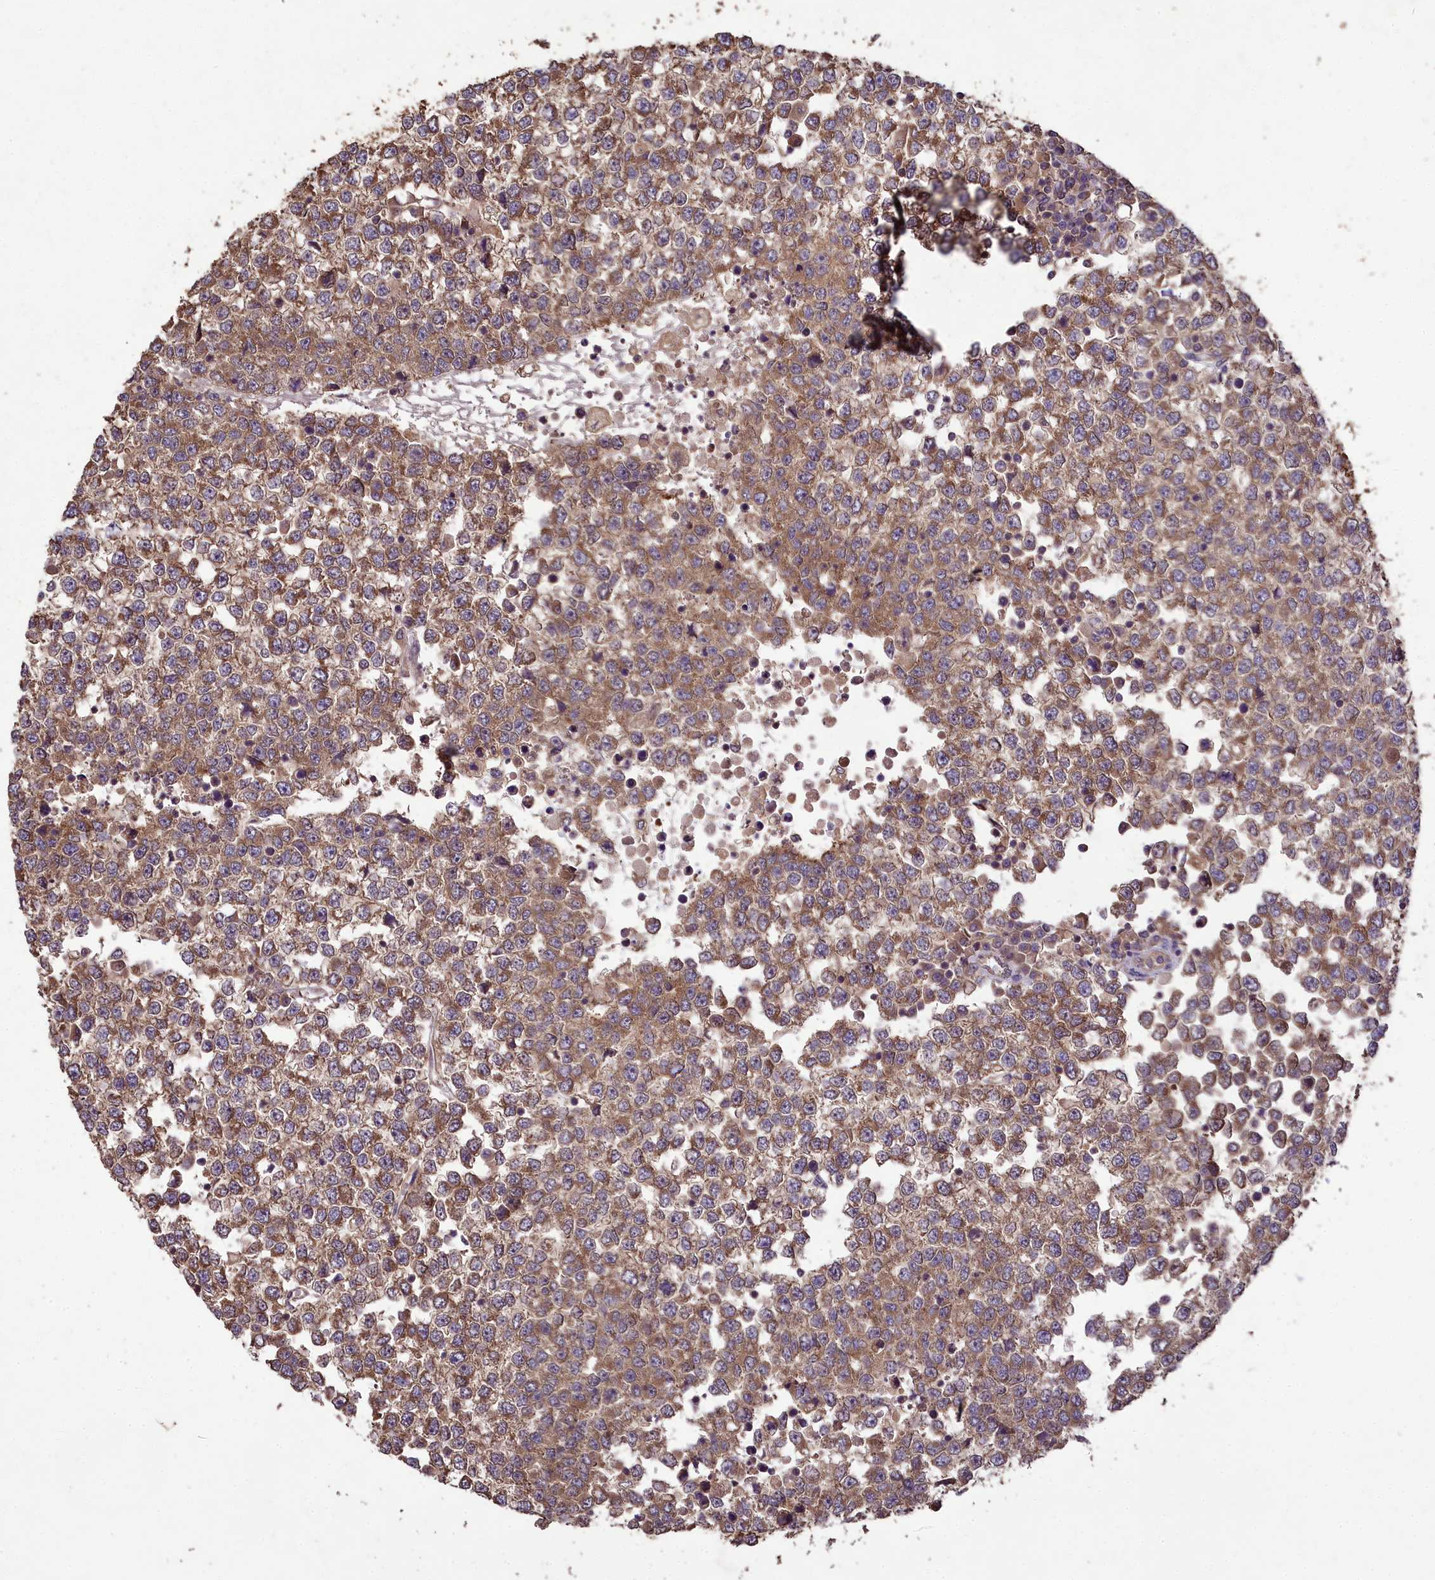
{"staining": {"intensity": "moderate", "quantity": ">75%", "location": "cytoplasmic/membranous"}, "tissue": "testis cancer", "cell_type": "Tumor cells", "image_type": "cancer", "snomed": [{"axis": "morphology", "description": "Seminoma, NOS"}, {"axis": "topography", "description": "Testis"}], "caption": "Immunohistochemical staining of human testis seminoma displays medium levels of moderate cytoplasmic/membranous protein expression in about >75% of tumor cells. (IHC, brightfield microscopy, high magnification).", "gene": "TTLL10", "patient": {"sex": "male", "age": 65}}